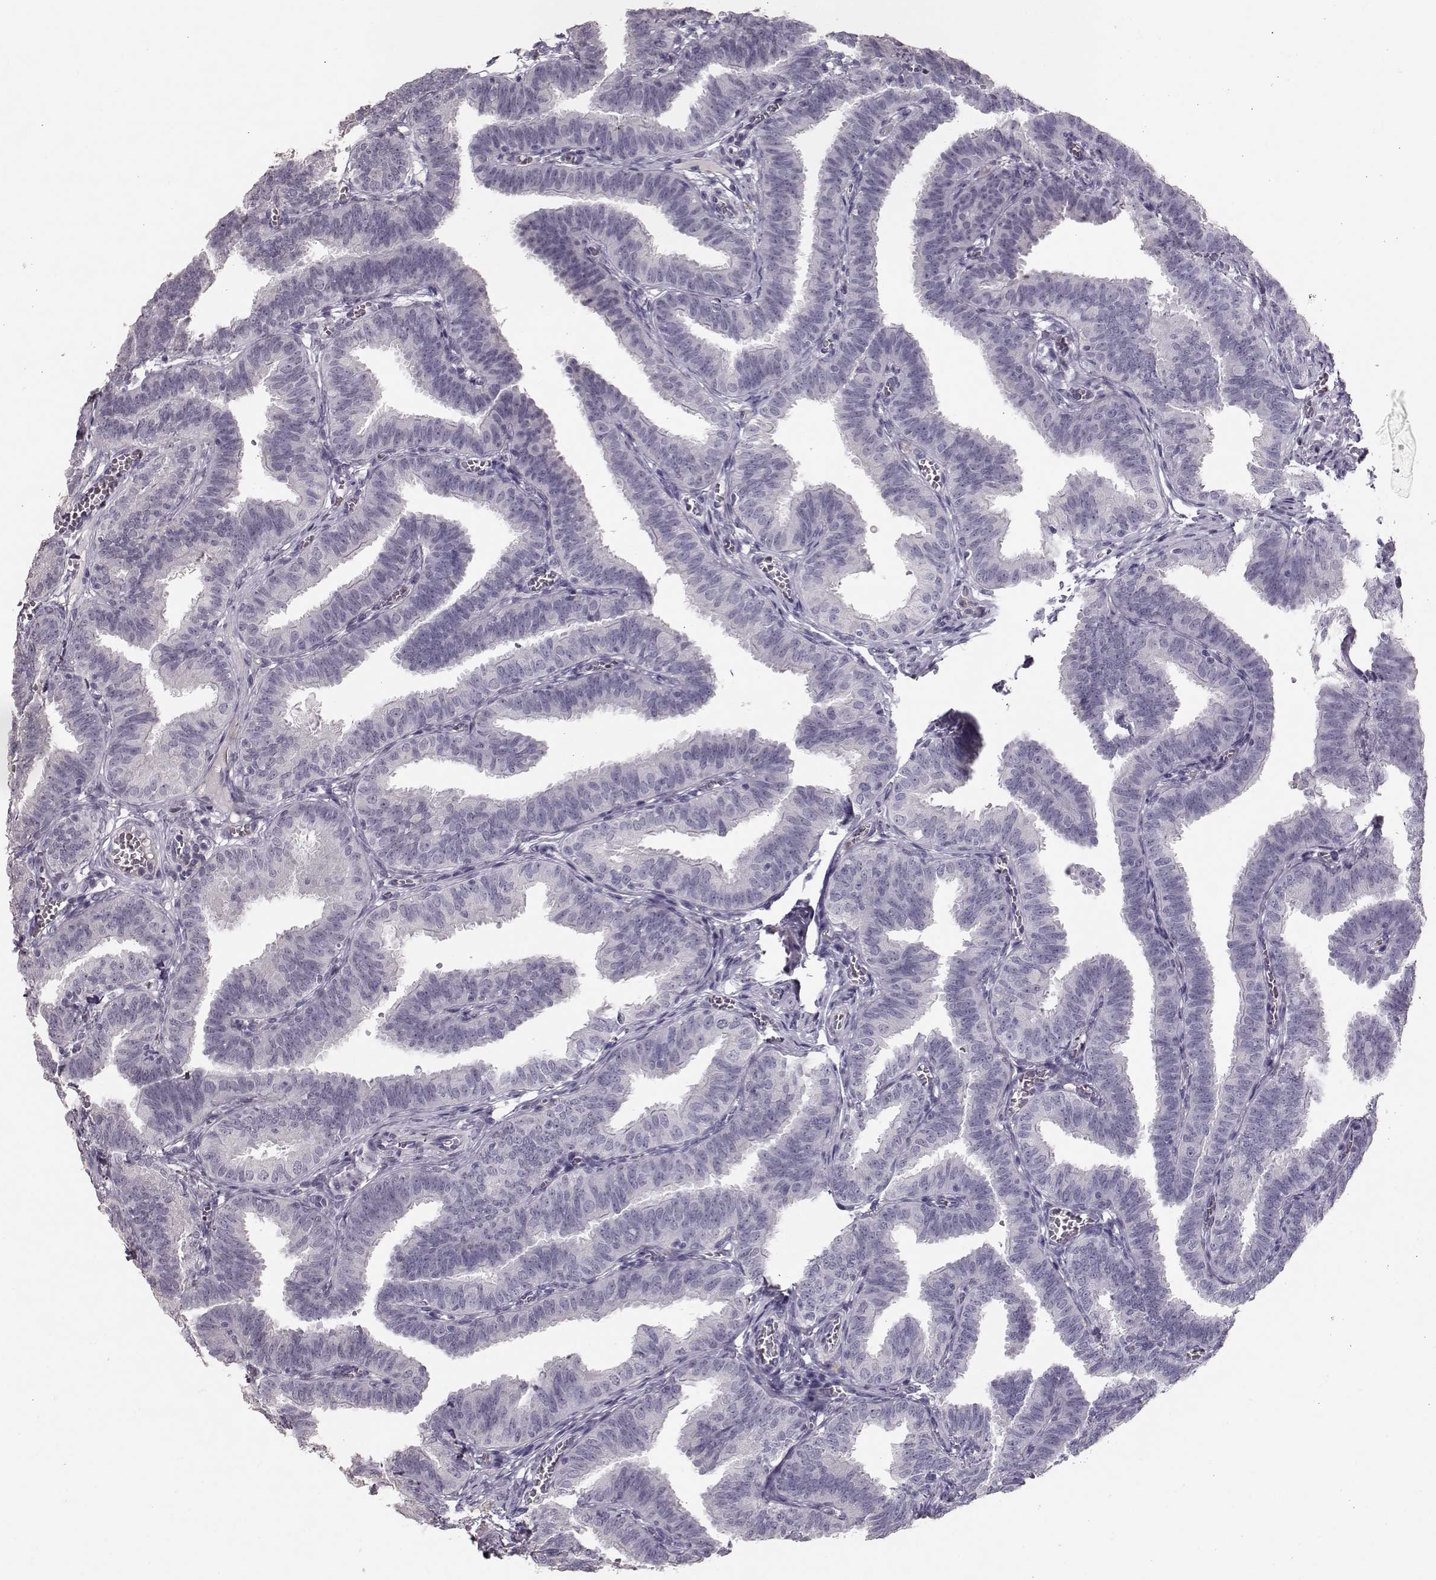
{"staining": {"intensity": "negative", "quantity": "none", "location": "none"}, "tissue": "fallopian tube", "cell_type": "Glandular cells", "image_type": "normal", "snomed": [{"axis": "morphology", "description": "Normal tissue, NOS"}, {"axis": "topography", "description": "Fallopian tube"}], "caption": "The immunohistochemistry (IHC) image has no significant expression in glandular cells of fallopian tube.", "gene": "POU1F1", "patient": {"sex": "female", "age": 25}}